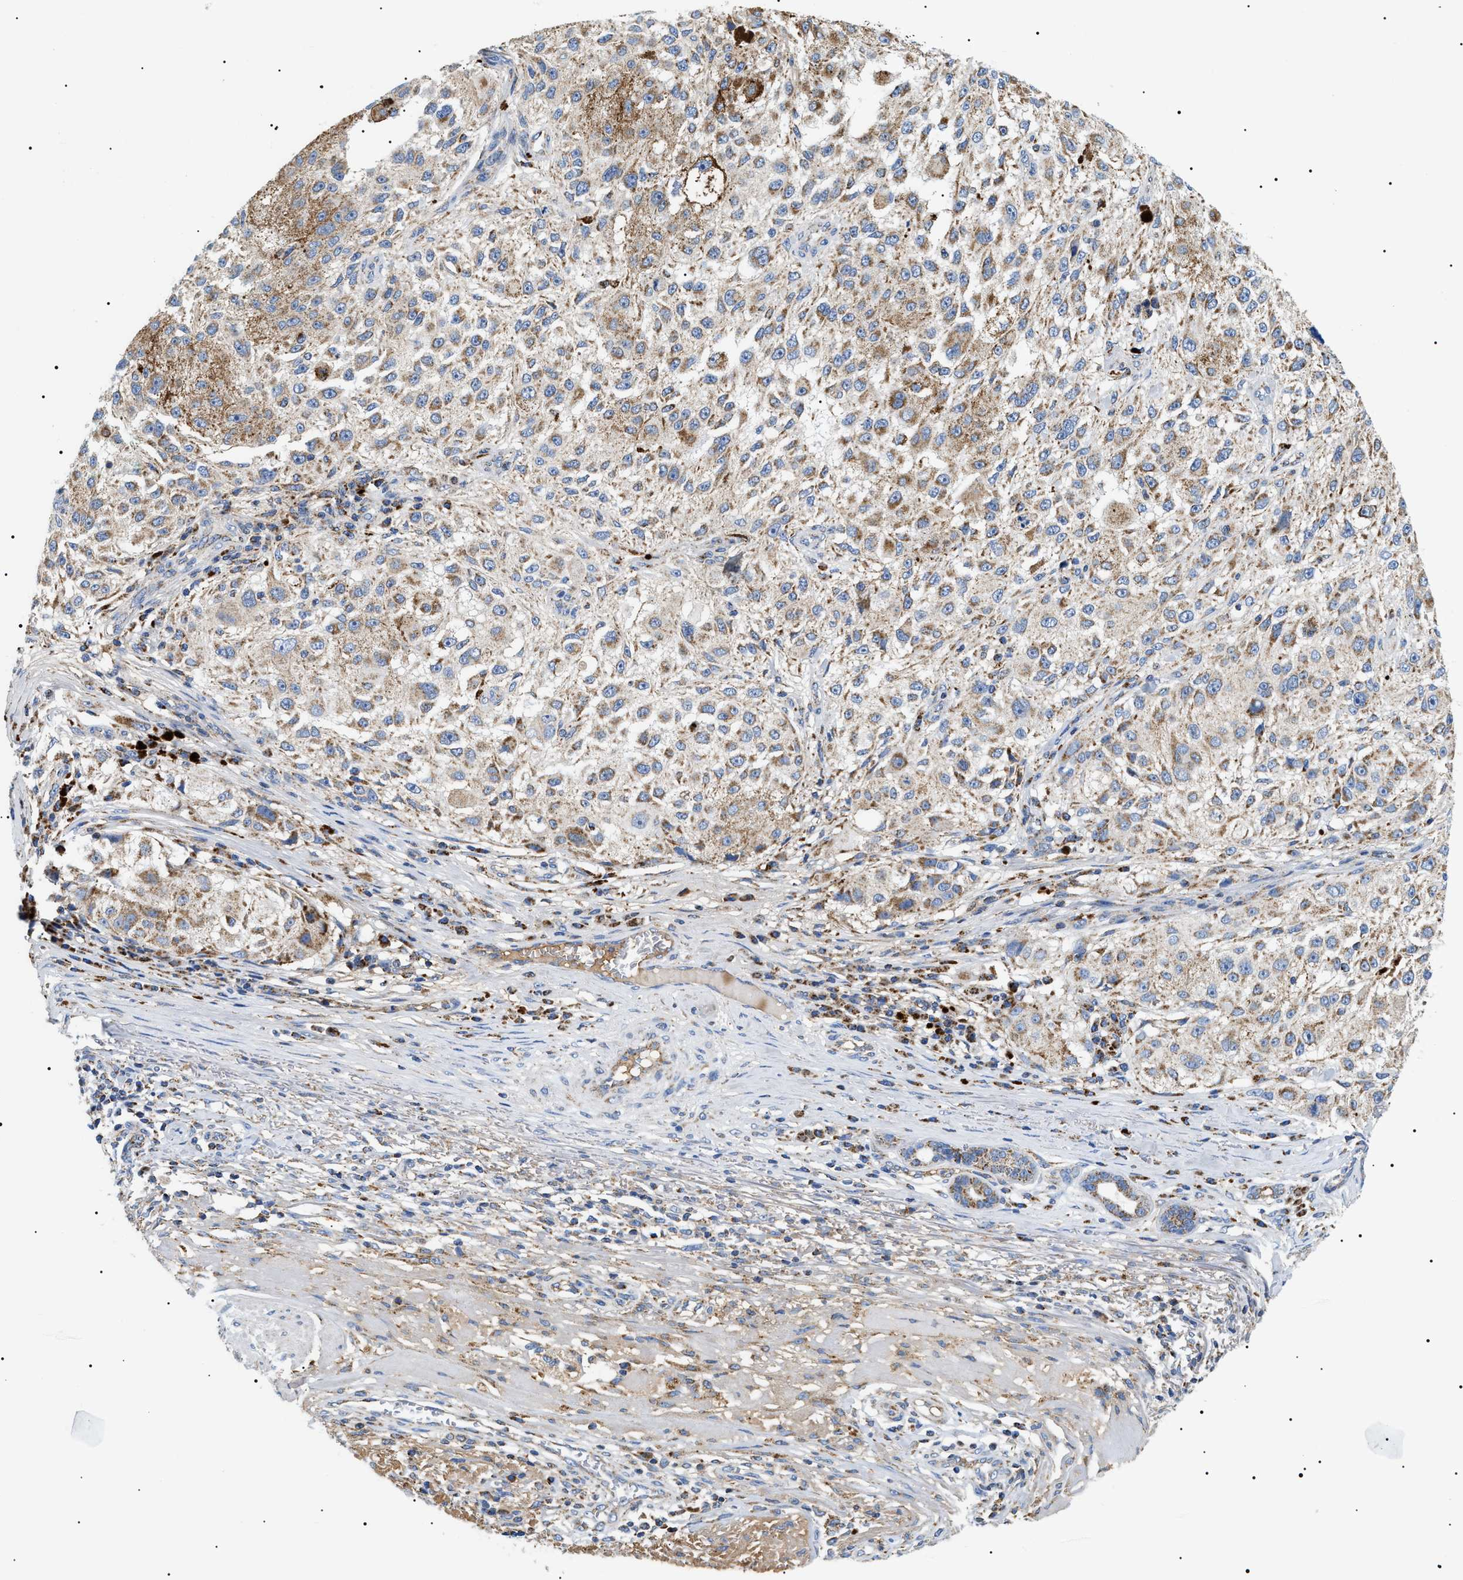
{"staining": {"intensity": "moderate", "quantity": "25%-75%", "location": "cytoplasmic/membranous"}, "tissue": "melanoma", "cell_type": "Tumor cells", "image_type": "cancer", "snomed": [{"axis": "morphology", "description": "Necrosis, NOS"}, {"axis": "morphology", "description": "Malignant melanoma, NOS"}, {"axis": "topography", "description": "Skin"}], "caption": "A medium amount of moderate cytoplasmic/membranous positivity is present in about 25%-75% of tumor cells in melanoma tissue. Using DAB (3,3'-diaminobenzidine) (brown) and hematoxylin (blue) stains, captured at high magnification using brightfield microscopy.", "gene": "OXSM", "patient": {"sex": "female", "age": 87}}